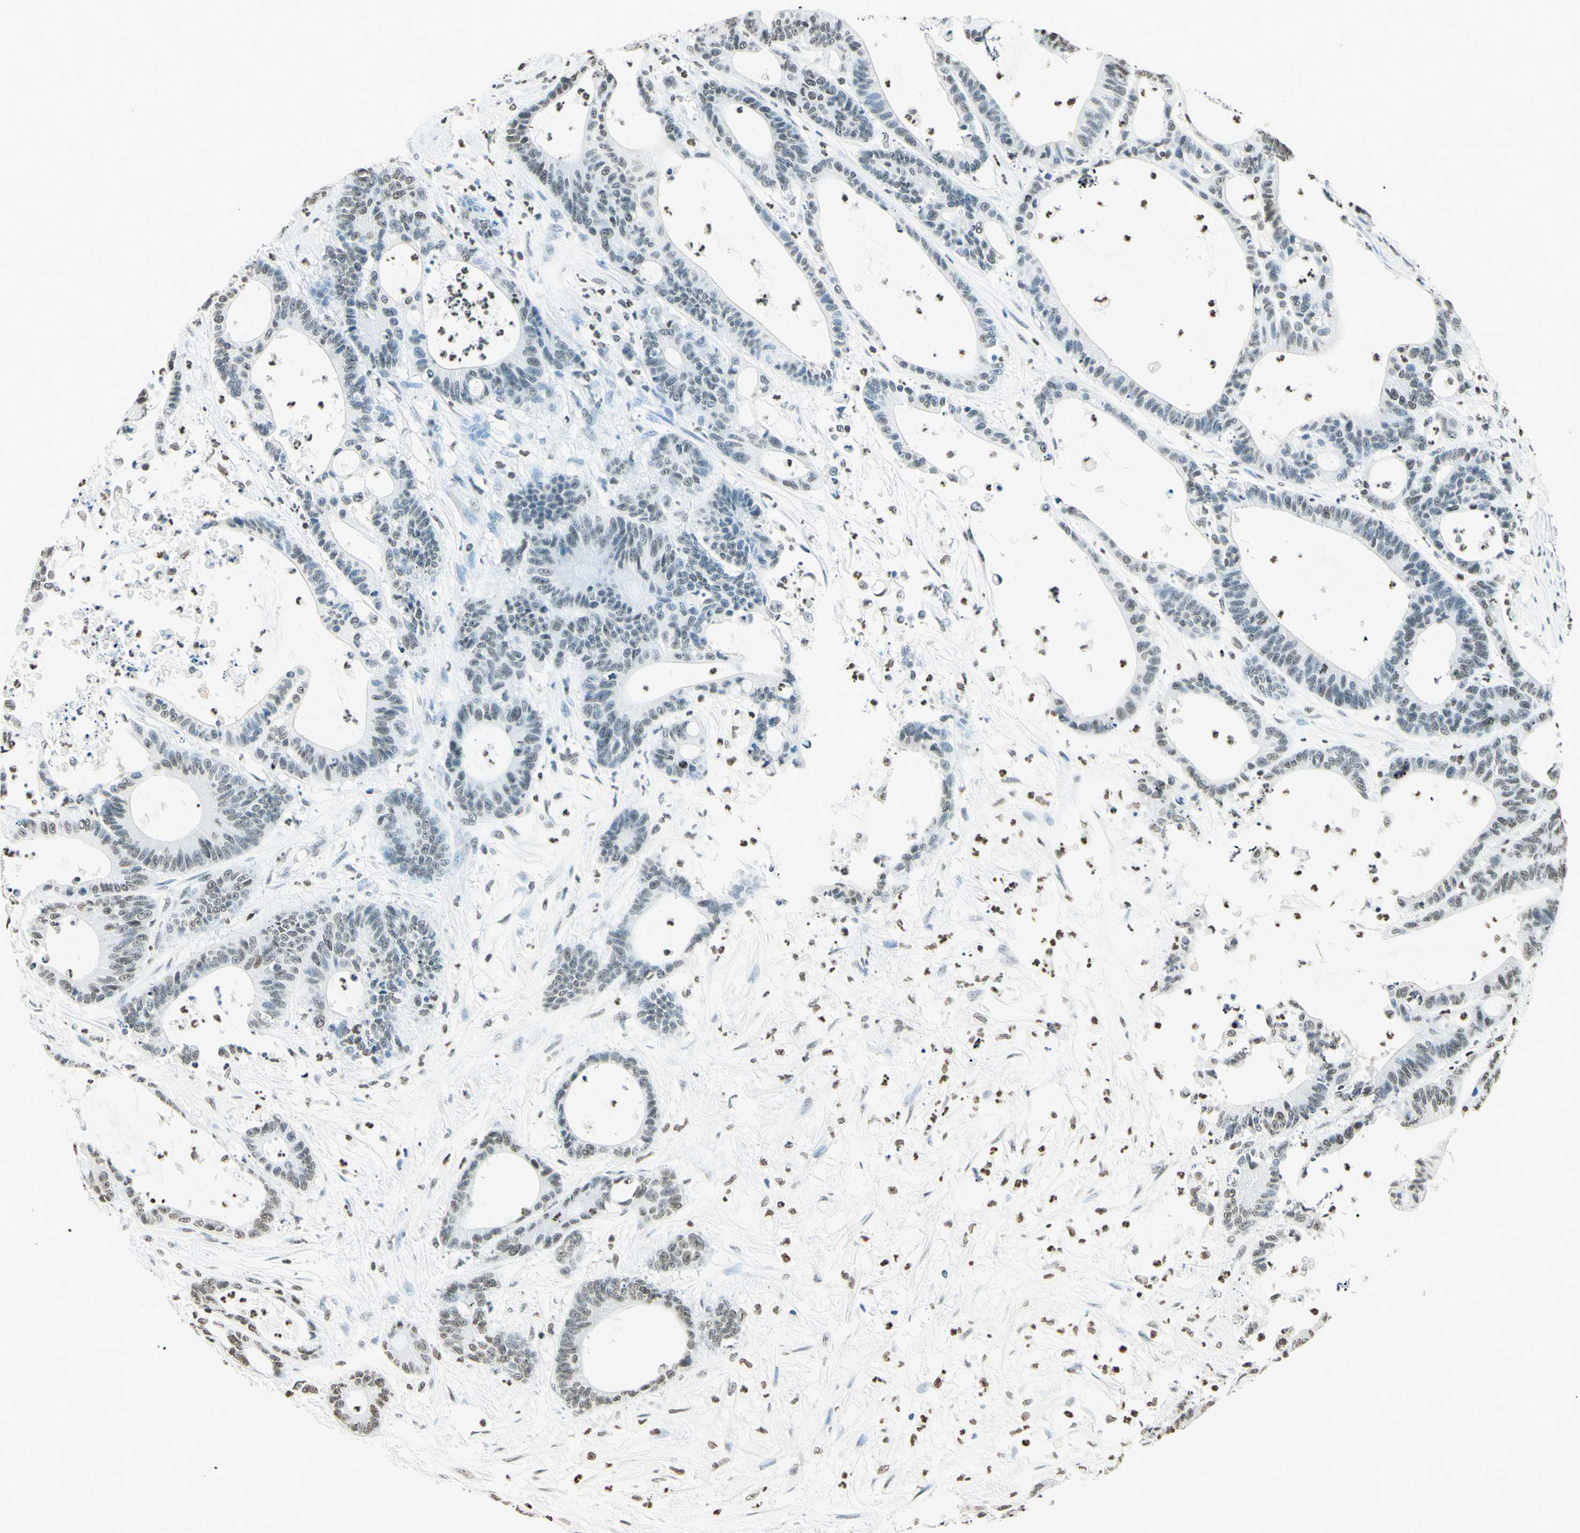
{"staining": {"intensity": "weak", "quantity": "25%-75%", "location": "nuclear"}, "tissue": "colorectal cancer", "cell_type": "Tumor cells", "image_type": "cancer", "snomed": [{"axis": "morphology", "description": "Adenocarcinoma, NOS"}, {"axis": "topography", "description": "Colon"}], "caption": "Immunohistochemistry (IHC) of human colorectal adenocarcinoma shows low levels of weak nuclear staining in approximately 25%-75% of tumor cells.", "gene": "MSH2", "patient": {"sex": "female", "age": 84}}